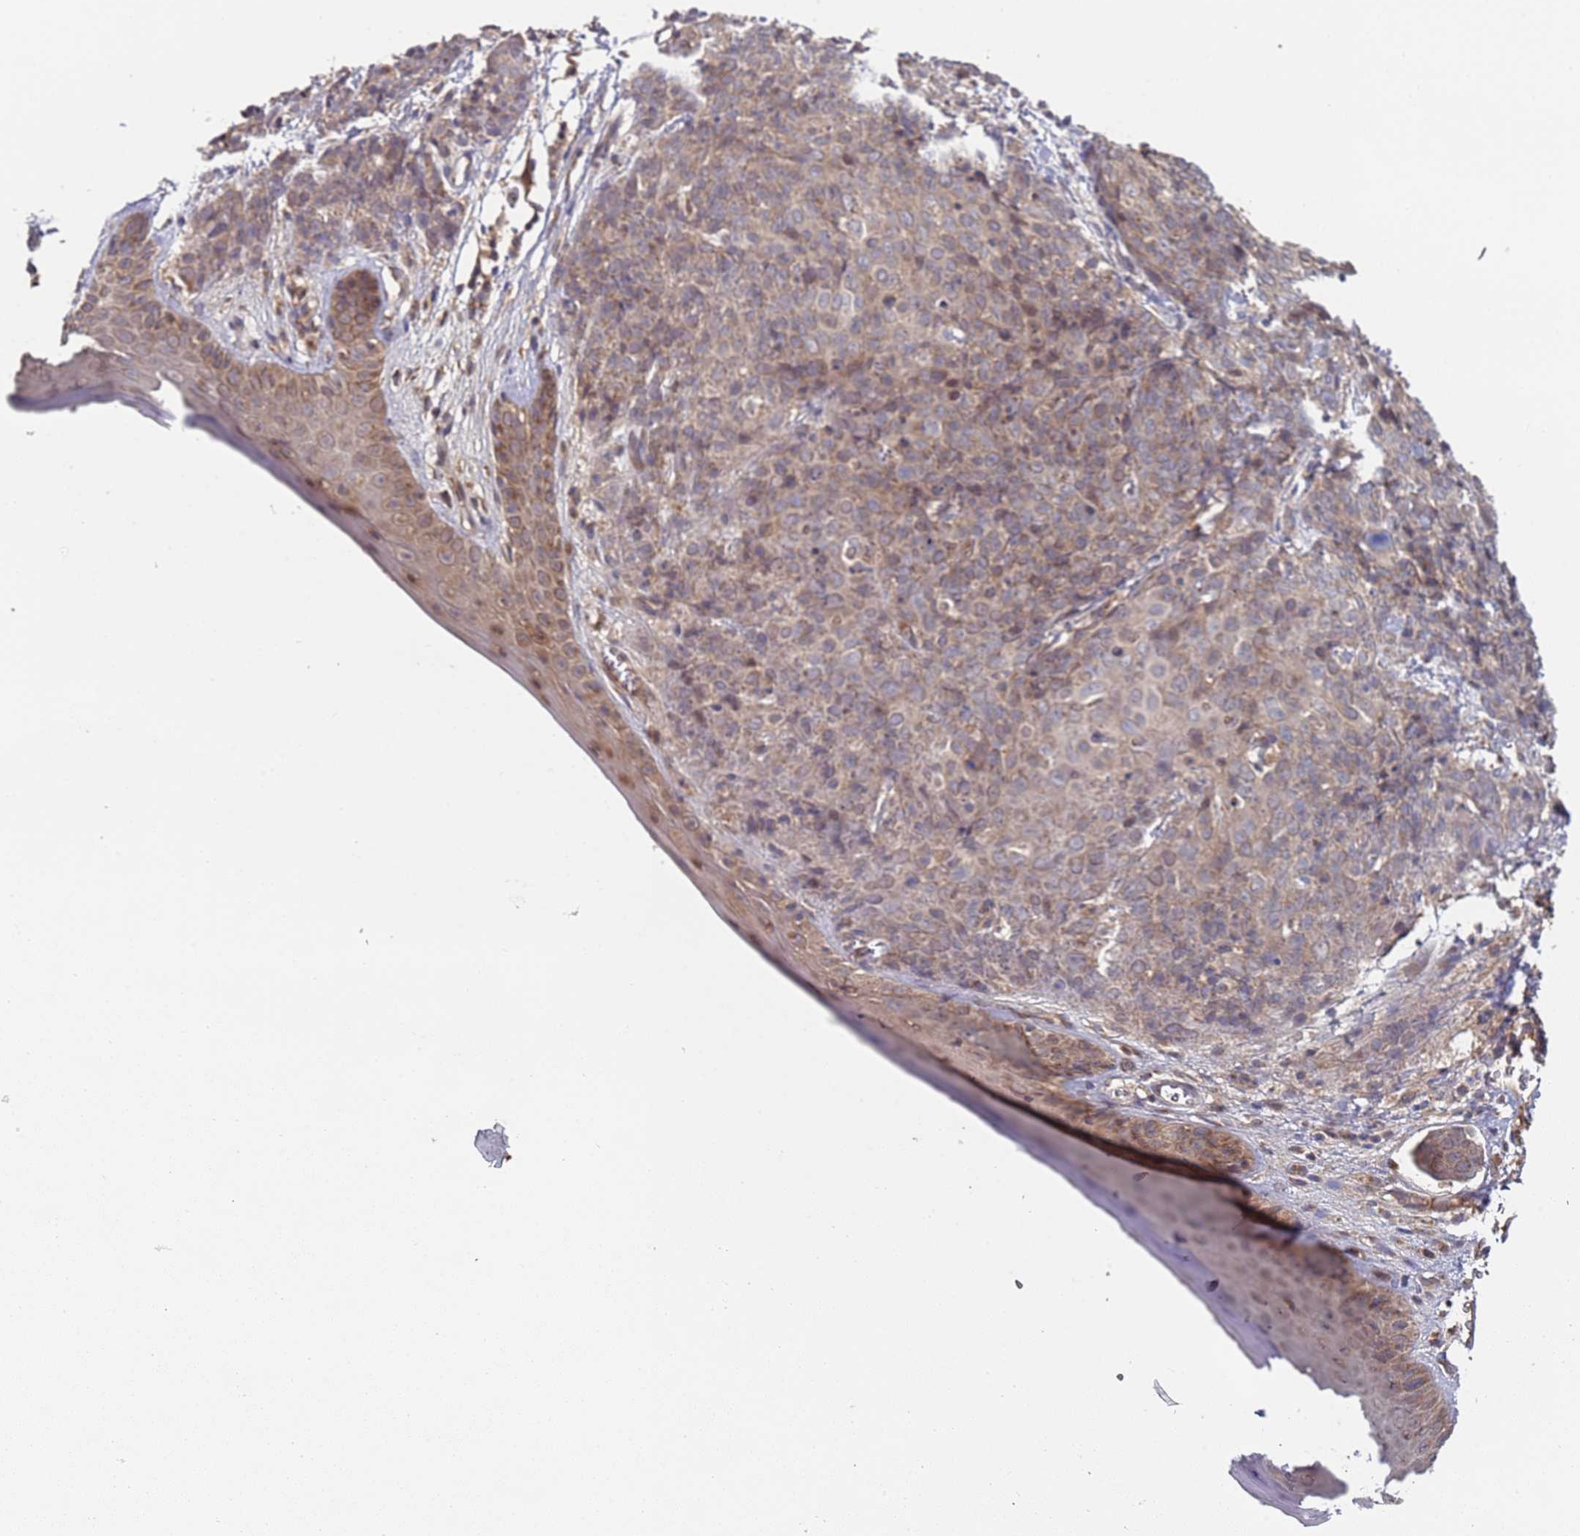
{"staining": {"intensity": "moderate", "quantity": ">75%", "location": "cytoplasmic/membranous"}, "tissue": "skin cancer", "cell_type": "Tumor cells", "image_type": "cancer", "snomed": [{"axis": "morphology", "description": "Squamous cell carcinoma, NOS"}, {"axis": "topography", "description": "Skin"}, {"axis": "topography", "description": "Vulva"}], "caption": "A medium amount of moderate cytoplasmic/membranous expression is present in about >75% of tumor cells in skin cancer (squamous cell carcinoma) tissue.", "gene": "OR5A2", "patient": {"sex": "female", "age": 85}}